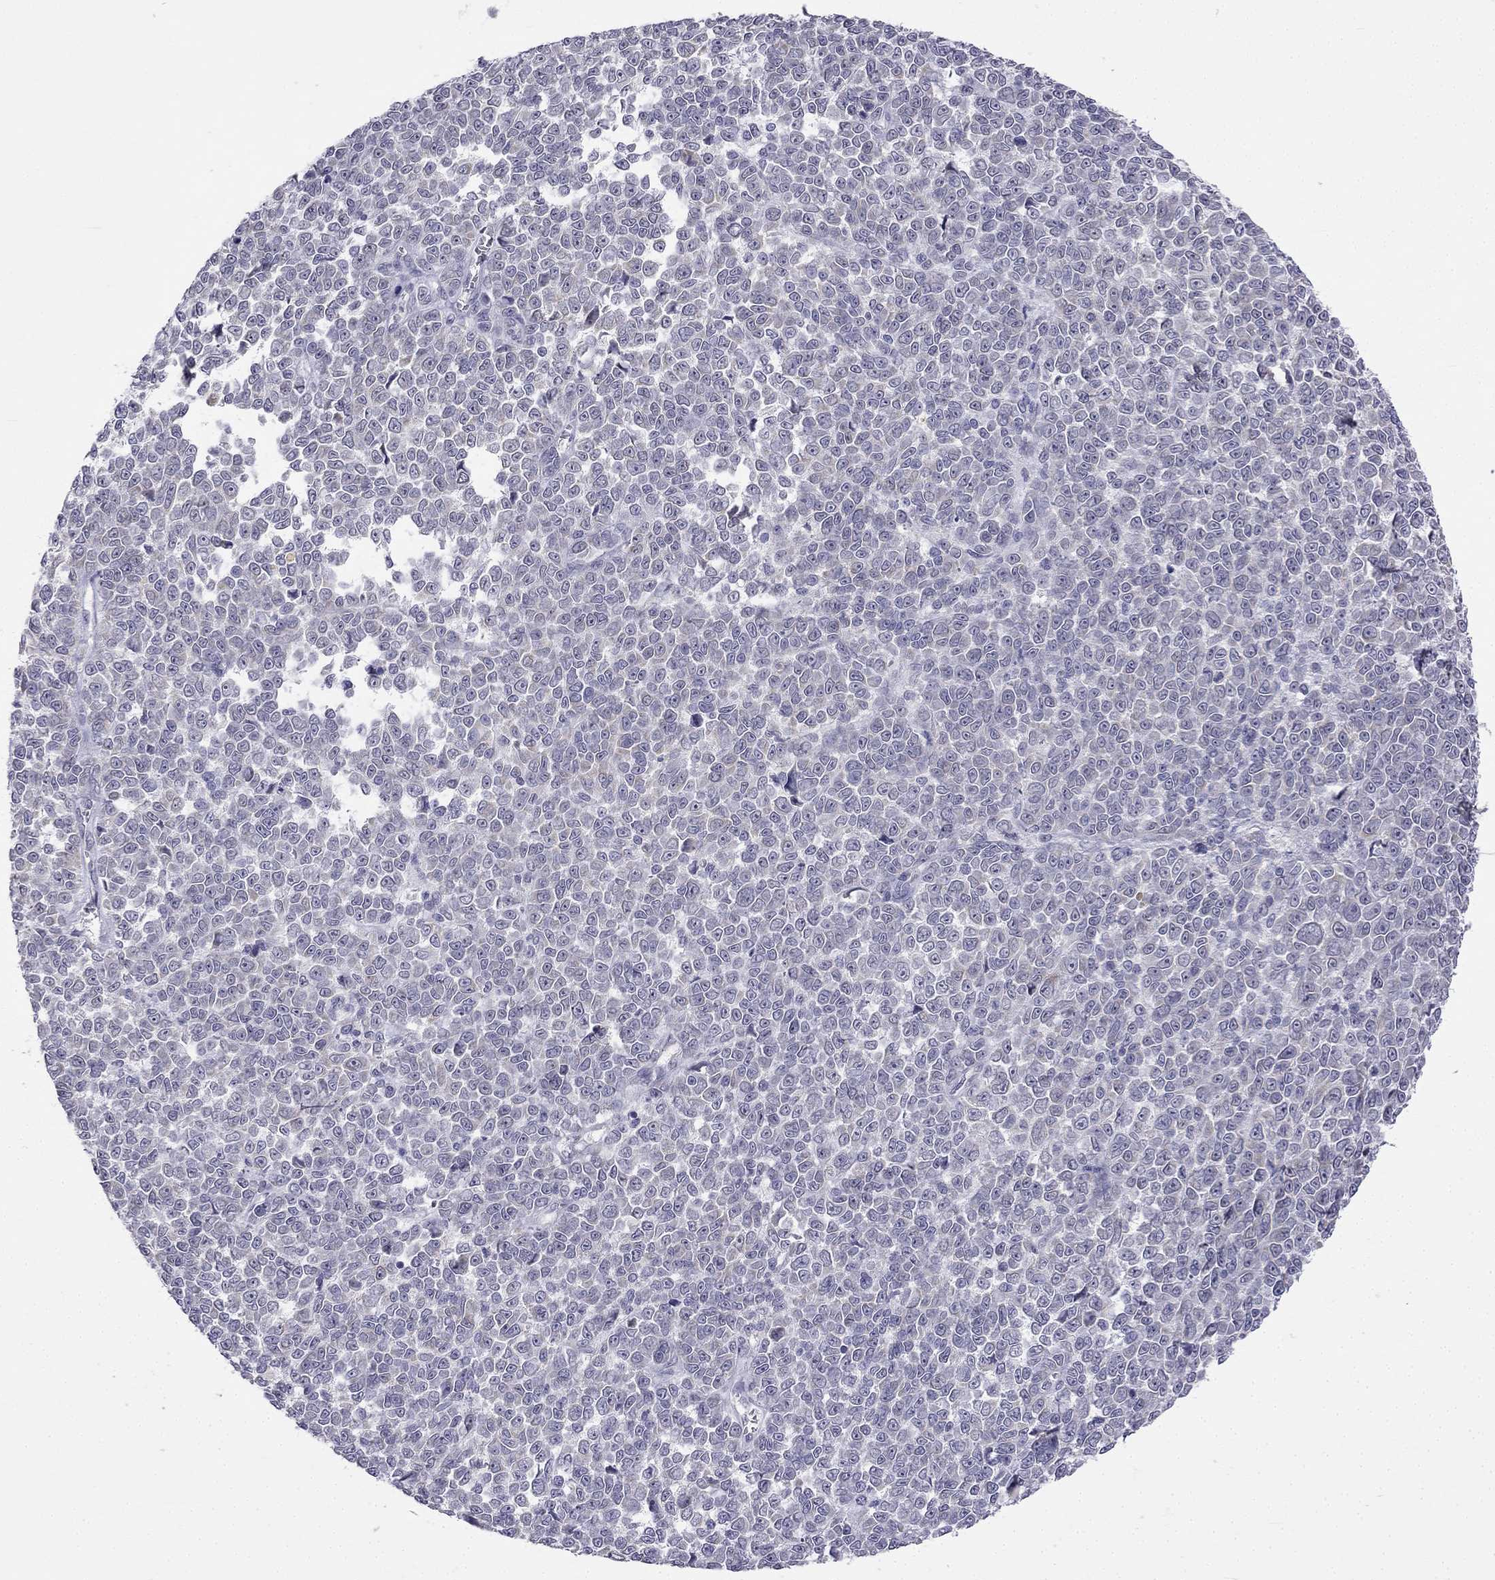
{"staining": {"intensity": "negative", "quantity": "none", "location": "none"}, "tissue": "melanoma", "cell_type": "Tumor cells", "image_type": "cancer", "snomed": [{"axis": "morphology", "description": "Malignant melanoma, NOS"}, {"axis": "topography", "description": "Skin"}], "caption": "An image of human melanoma is negative for staining in tumor cells.", "gene": "C5orf49", "patient": {"sex": "female", "age": 95}}